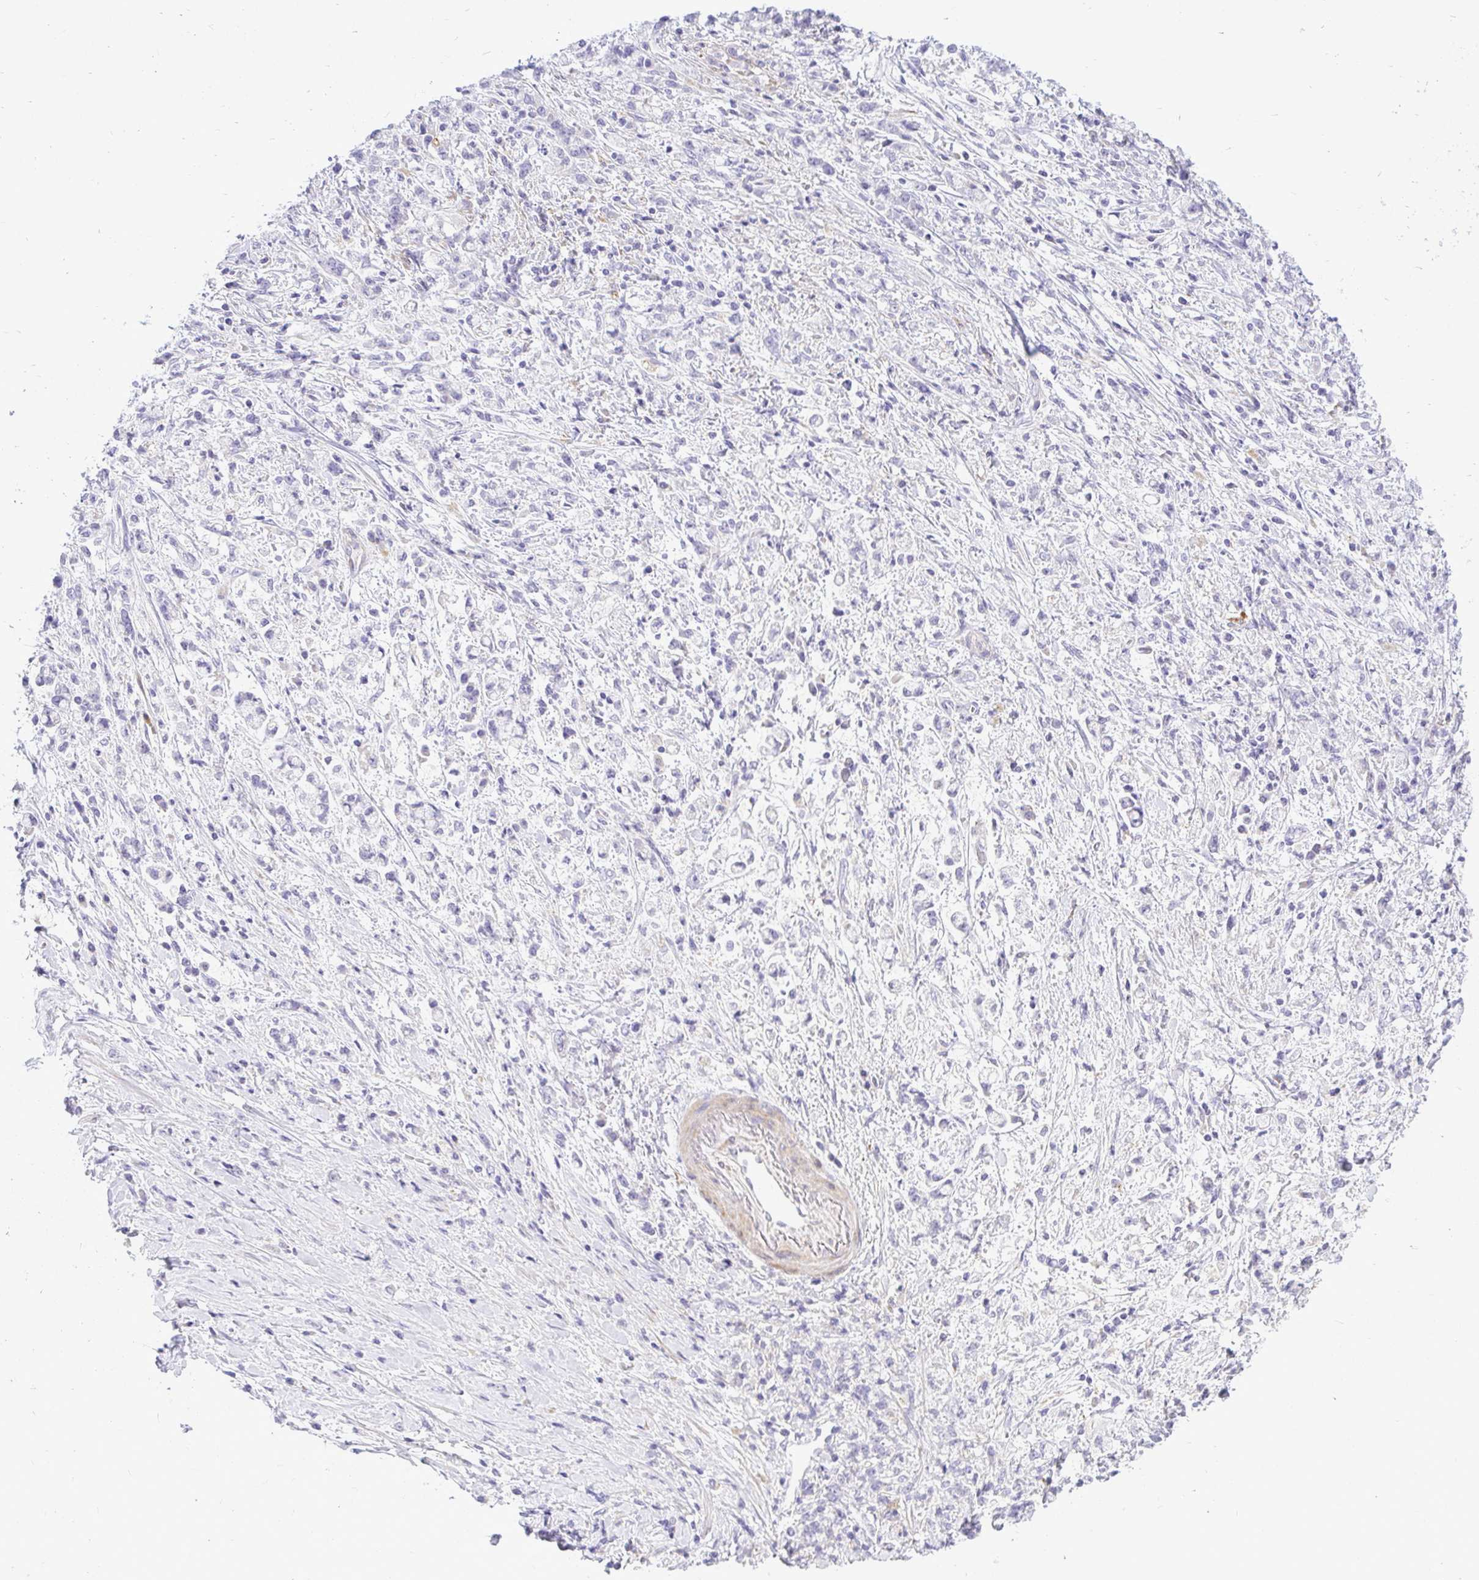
{"staining": {"intensity": "negative", "quantity": "none", "location": "none"}, "tissue": "stomach cancer", "cell_type": "Tumor cells", "image_type": "cancer", "snomed": [{"axis": "morphology", "description": "Adenocarcinoma, NOS"}, {"axis": "topography", "description": "Stomach"}], "caption": "Tumor cells show no significant positivity in adenocarcinoma (stomach). (DAB IHC, high magnification).", "gene": "PKN3", "patient": {"sex": "female", "age": 60}}